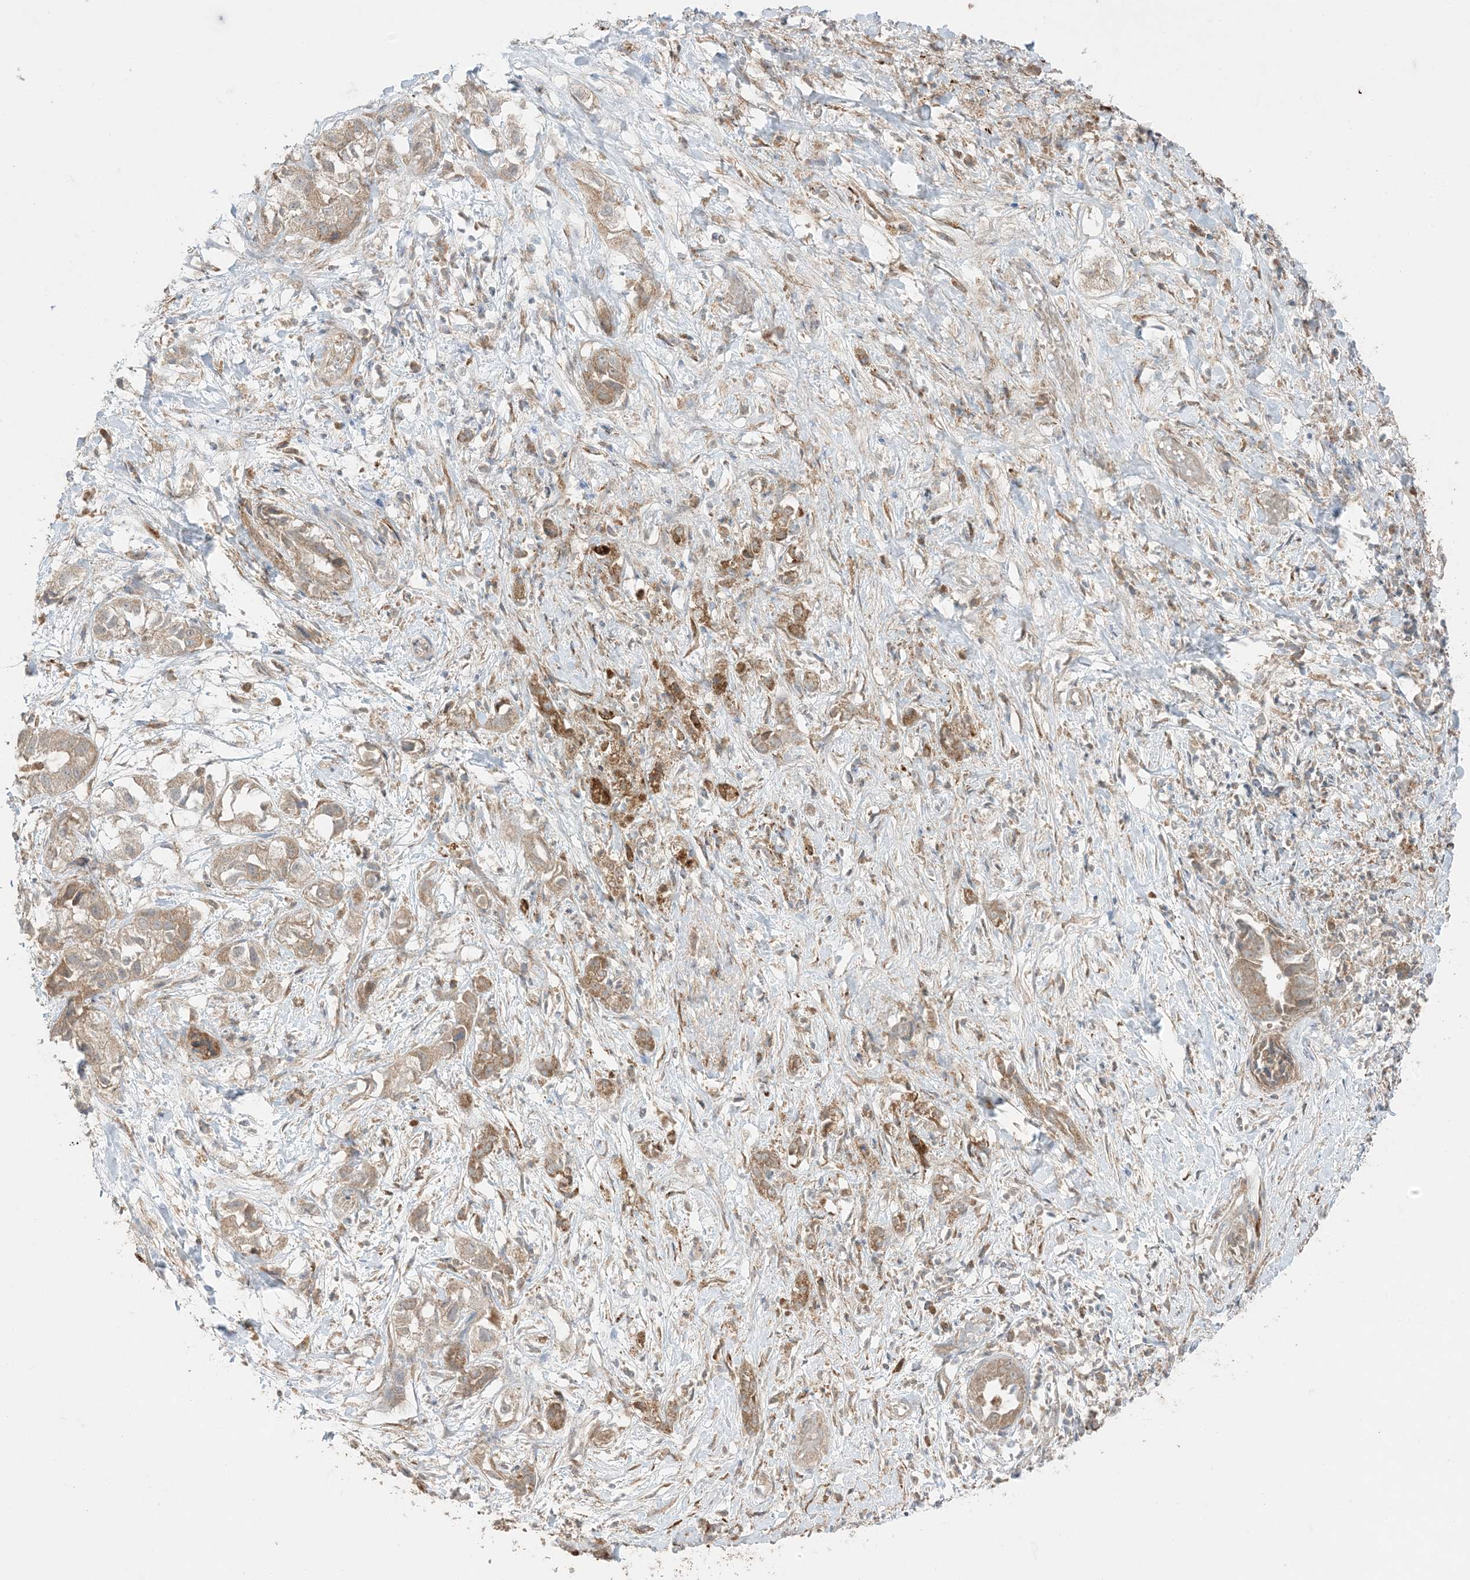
{"staining": {"intensity": "moderate", "quantity": ">75%", "location": "cytoplasmic/membranous"}, "tissue": "liver cancer", "cell_type": "Tumor cells", "image_type": "cancer", "snomed": [{"axis": "morphology", "description": "Cholangiocarcinoma"}, {"axis": "topography", "description": "Liver"}], "caption": "This is a photomicrograph of immunohistochemistry (IHC) staining of cholangiocarcinoma (liver), which shows moderate expression in the cytoplasmic/membranous of tumor cells.", "gene": "ODC1", "patient": {"sex": "female", "age": 52}}